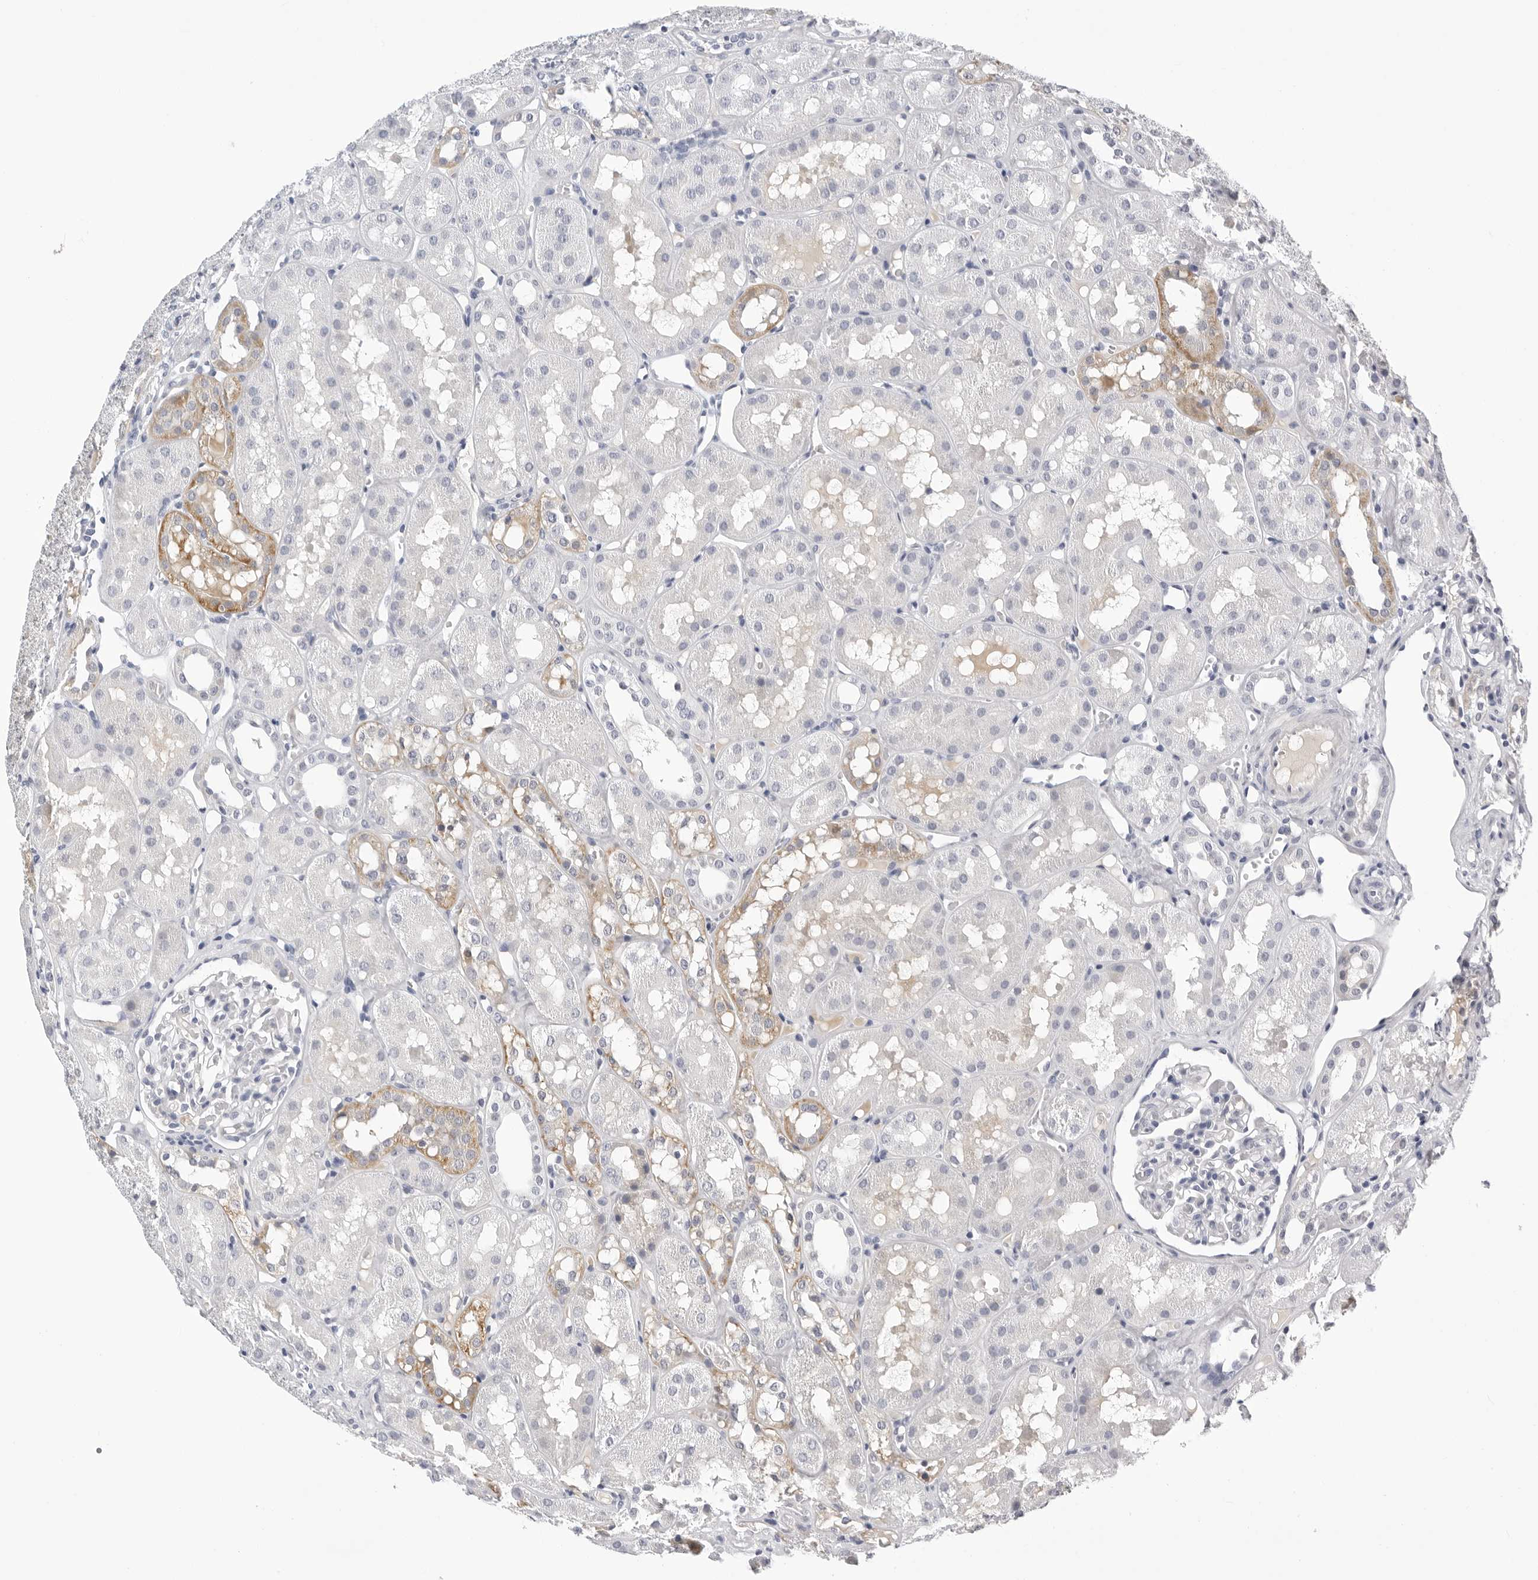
{"staining": {"intensity": "negative", "quantity": "none", "location": "none"}, "tissue": "kidney", "cell_type": "Cells in glomeruli", "image_type": "normal", "snomed": [{"axis": "morphology", "description": "Normal tissue, NOS"}, {"axis": "topography", "description": "Kidney"}], "caption": "Cells in glomeruli show no significant protein positivity in benign kidney.", "gene": "ZNF502", "patient": {"sex": "male", "age": 16}}